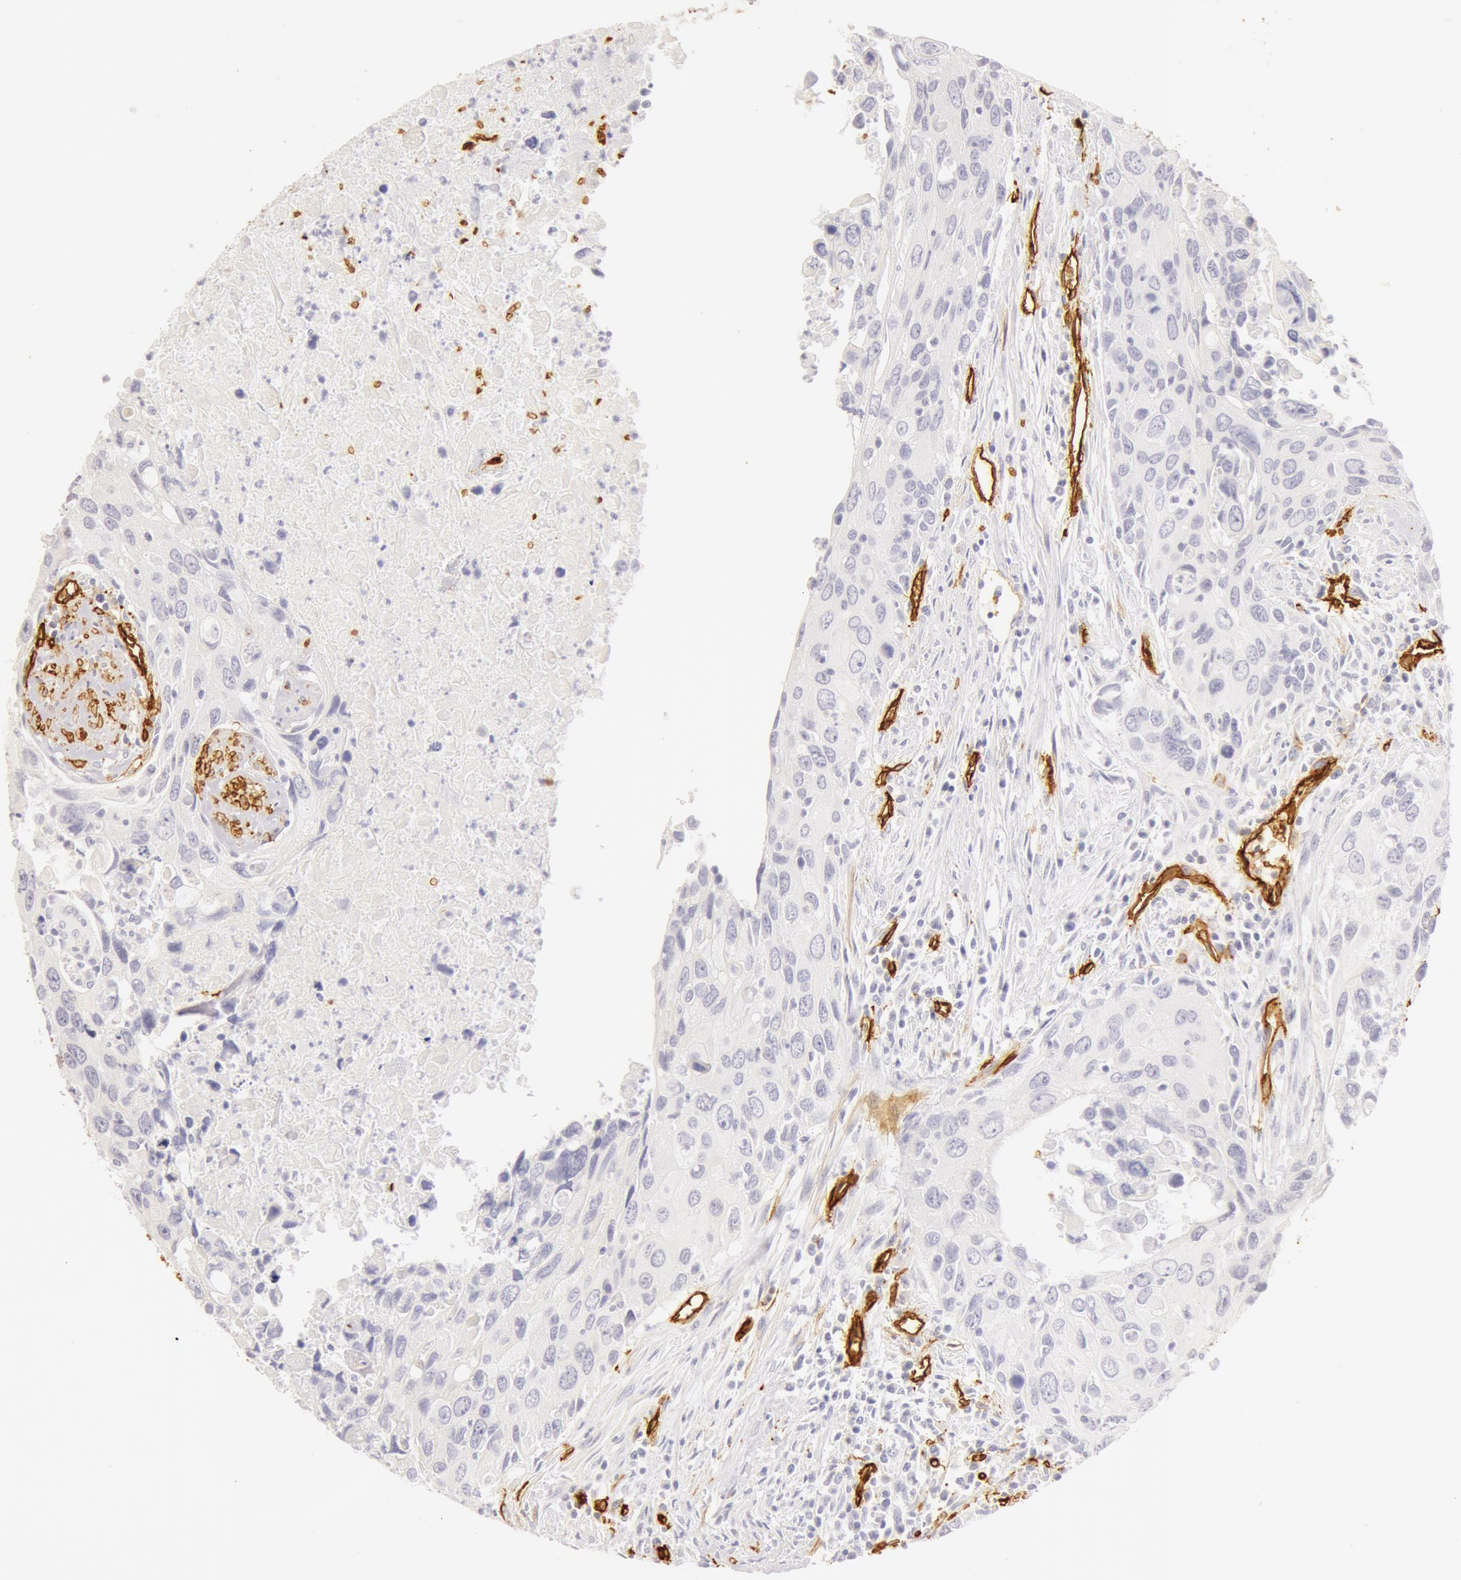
{"staining": {"intensity": "negative", "quantity": "none", "location": "none"}, "tissue": "urothelial cancer", "cell_type": "Tumor cells", "image_type": "cancer", "snomed": [{"axis": "morphology", "description": "Urothelial carcinoma, High grade"}, {"axis": "topography", "description": "Urinary bladder"}], "caption": "Human high-grade urothelial carcinoma stained for a protein using immunohistochemistry (IHC) exhibits no expression in tumor cells.", "gene": "AQP1", "patient": {"sex": "male", "age": 71}}